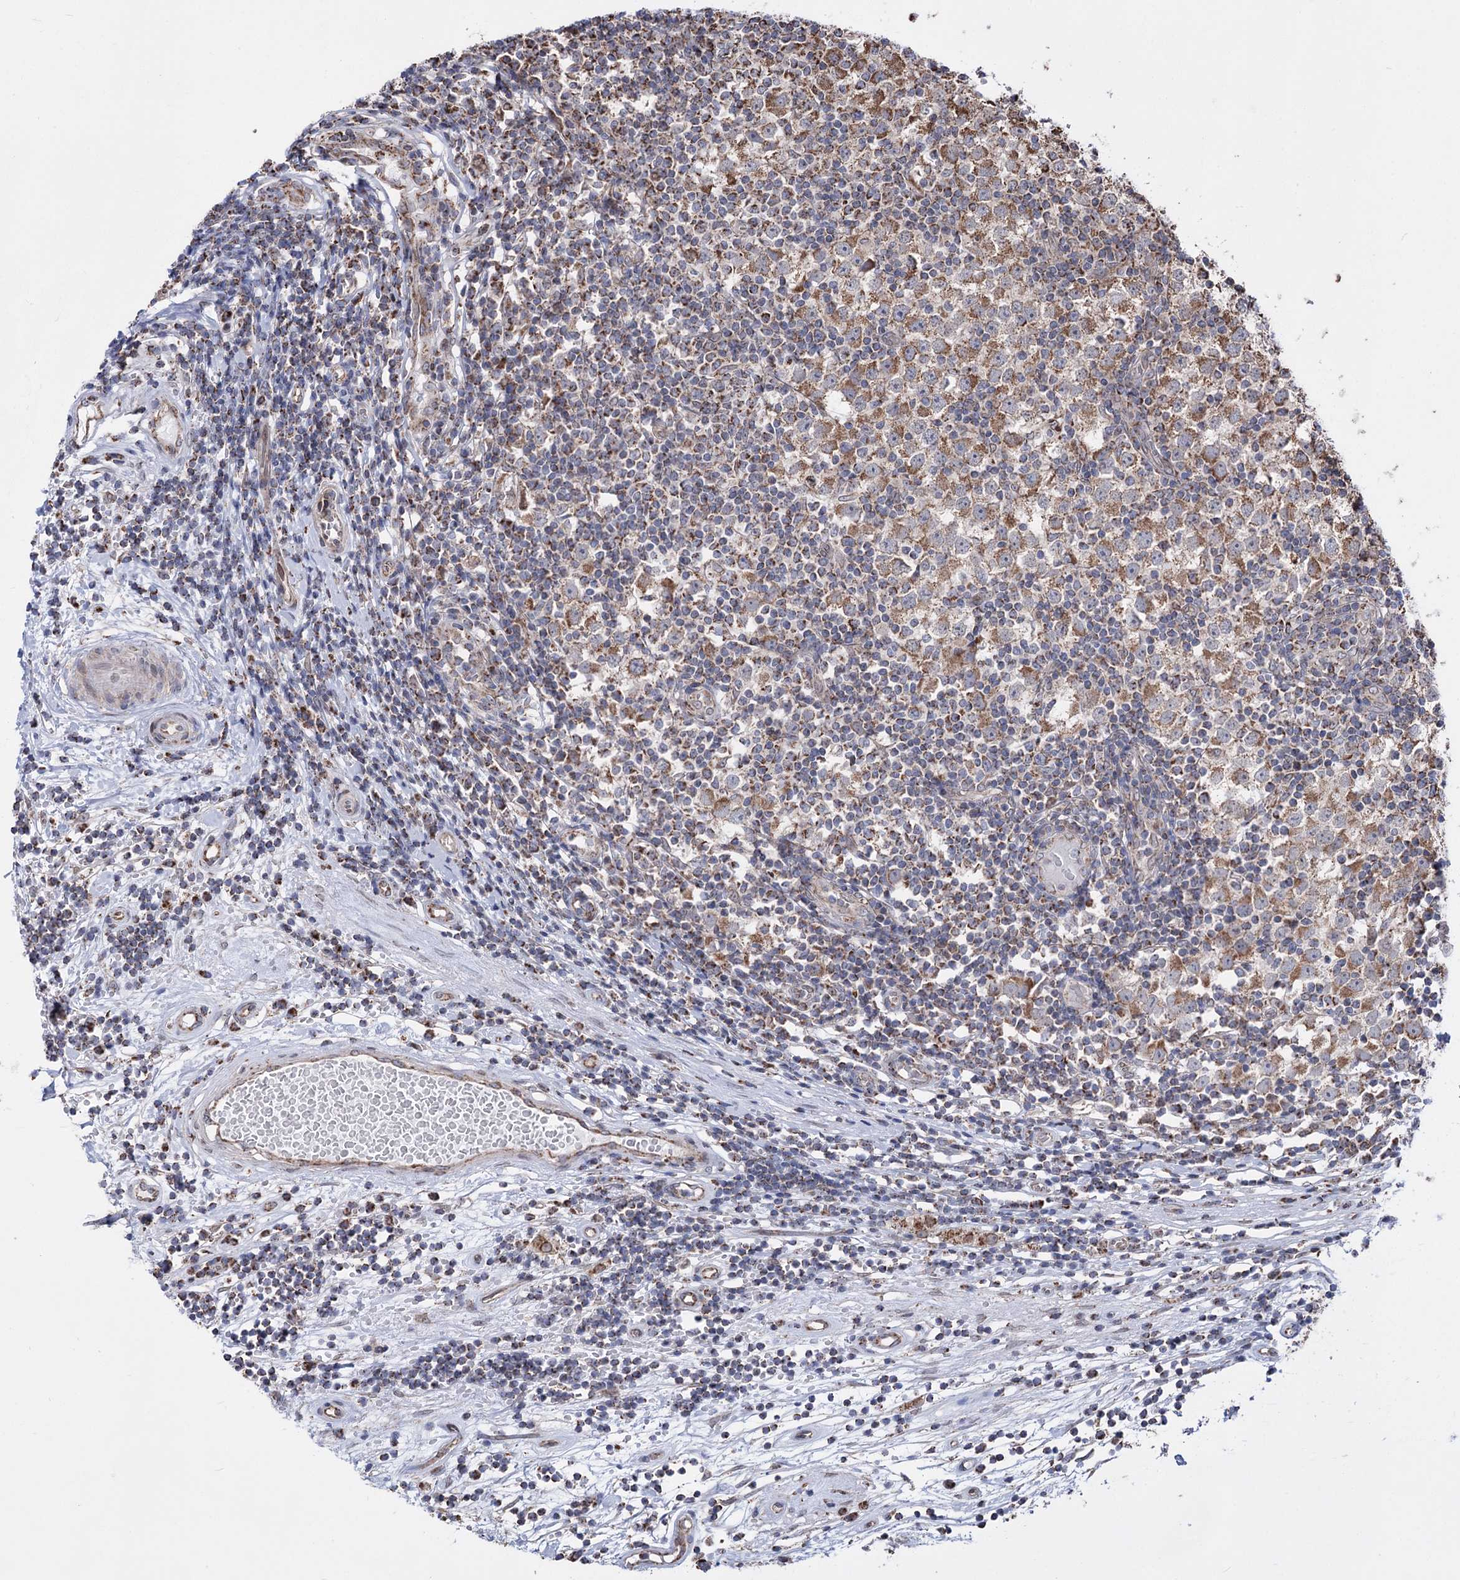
{"staining": {"intensity": "moderate", "quantity": ">75%", "location": "cytoplasmic/membranous"}, "tissue": "testis cancer", "cell_type": "Tumor cells", "image_type": "cancer", "snomed": [{"axis": "morphology", "description": "Seminoma, NOS"}, {"axis": "topography", "description": "Testis"}], "caption": "Immunohistochemical staining of human testis cancer reveals moderate cytoplasmic/membranous protein staining in approximately >75% of tumor cells. Immunohistochemistry (ihc) stains the protein of interest in brown and the nuclei are stained blue.", "gene": "CREB3L4", "patient": {"sex": "male", "age": 65}}